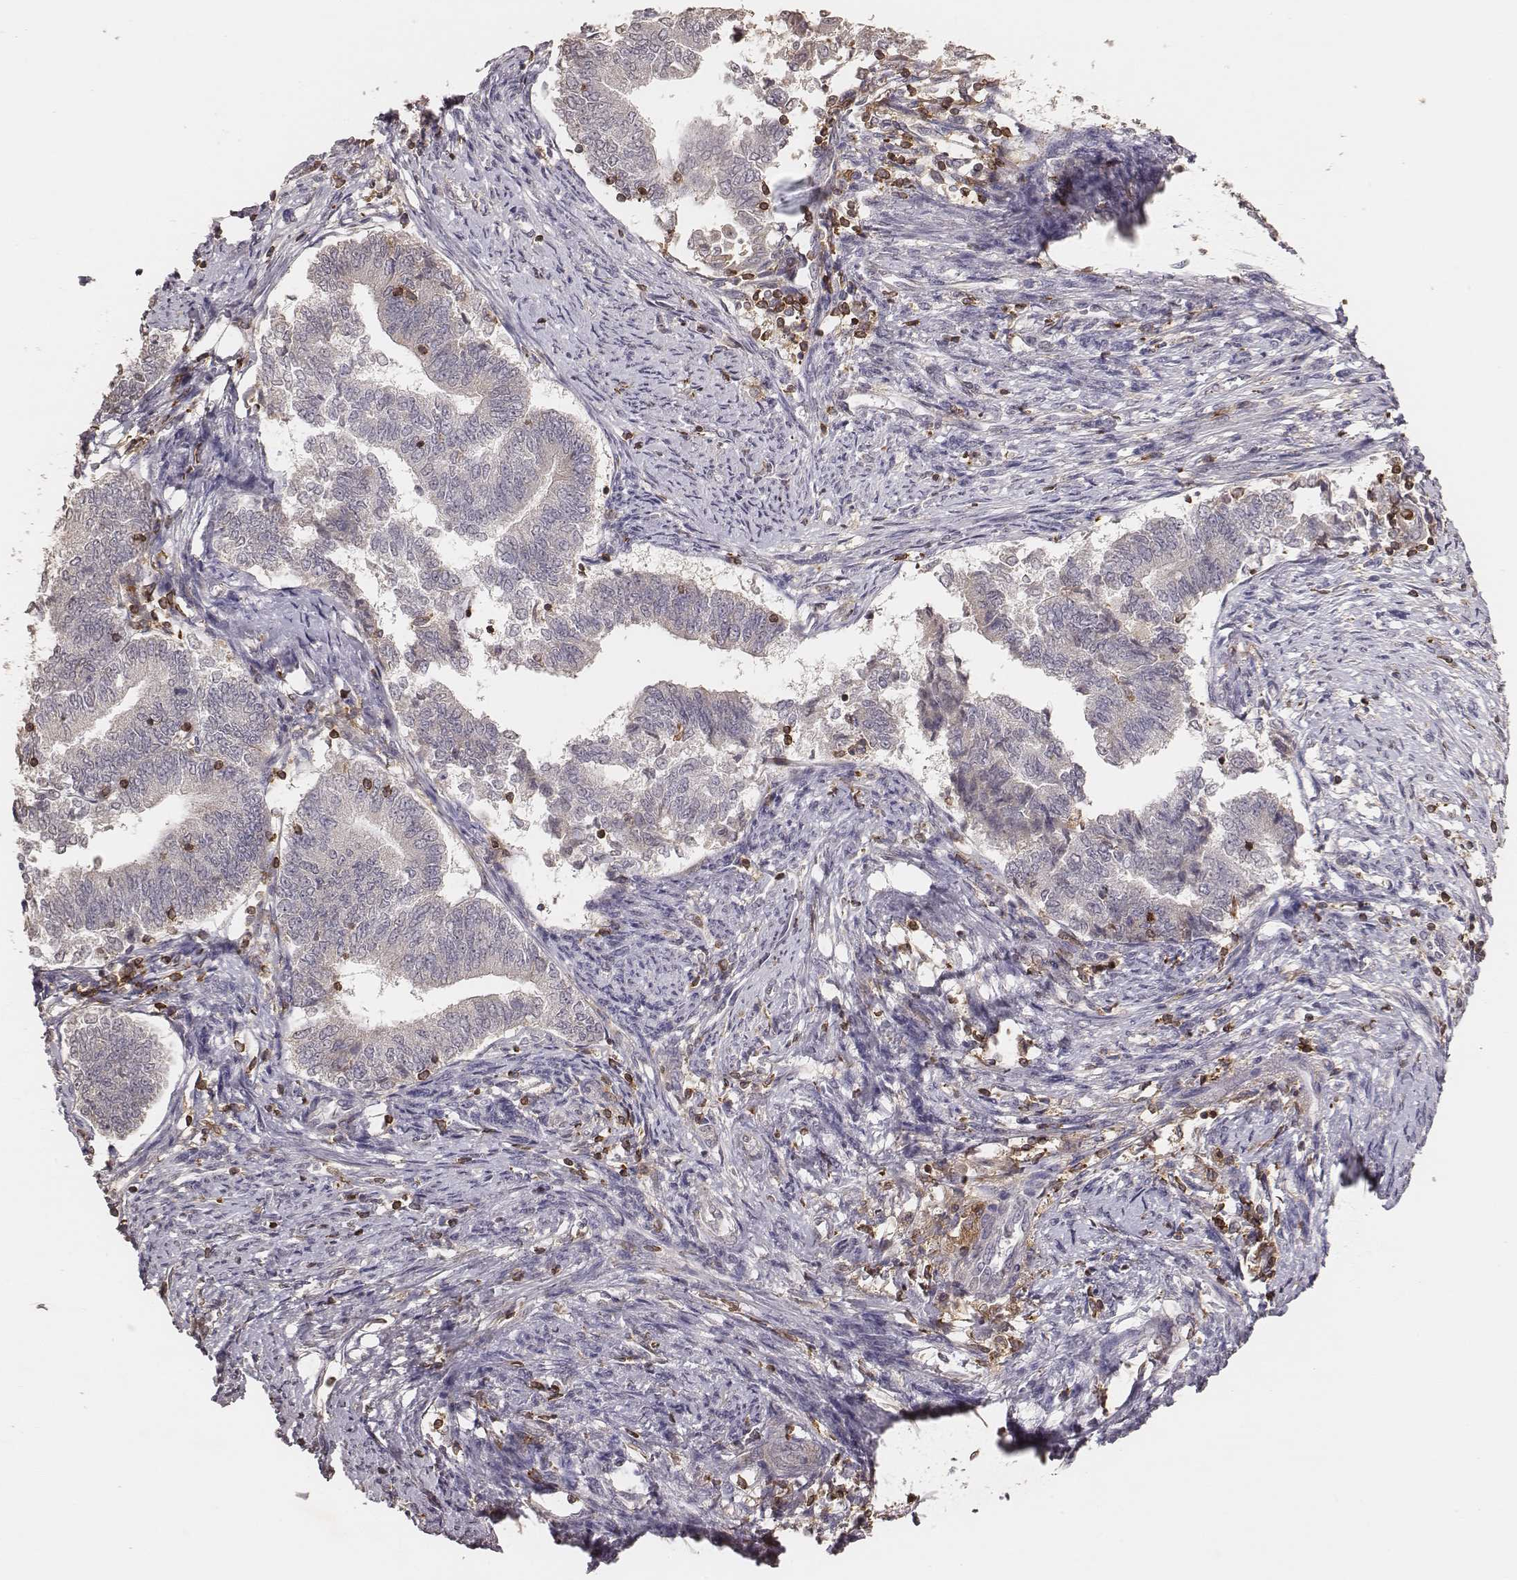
{"staining": {"intensity": "negative", "quantity": "none", "location": "none"}, "tissue": "endometrial cancer", "cell_type": "Tumor cells", "image_type": "cancer", "snomed": [{"axis": "morphology", "description": "Adenocarcinoma, NOS"}, {"axis": "topography", "description": "Endometrium"}], "caption": "An image of human adenocarcinoma (endometrial) is negative for staining in tumor cells.", "gene": "PILRA", "patient": {"sex": "female", "age": 65}}